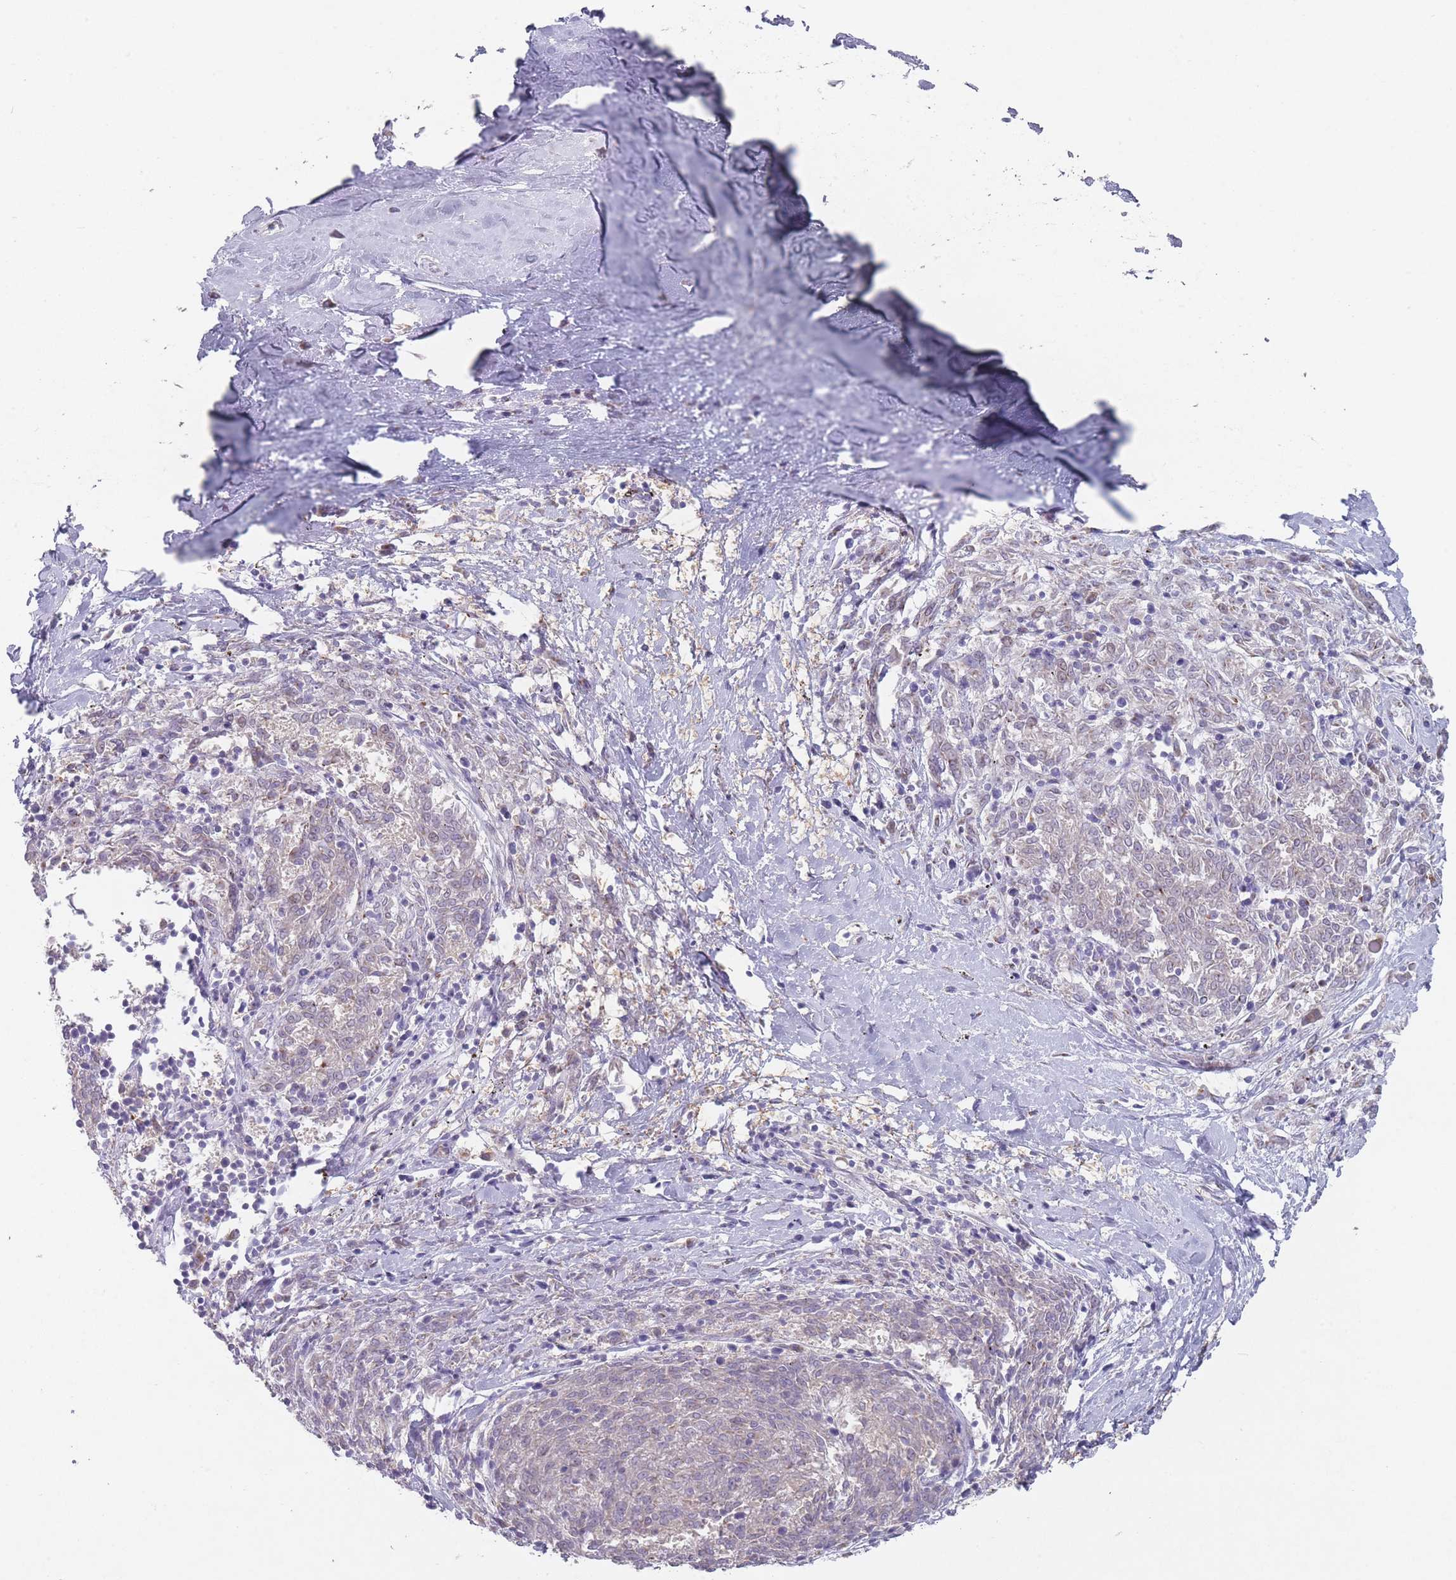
{"staining": {"intensity": "negative", "quantity": "none", "location": "none"}, "tissue": "melanoma", "cell_type": "Tumor cells", "image_type": "cancer", "snomed": [{"axis": "morphology", "description": "Malignant melanoma, NOS"}, {"axis": "topography", "description": "Skin"}], "caption": "Tumor cells are negative for protein expression in human malignant melanoma.", "gene": "MAN1B1", "patient": {"sex": "female", "age": 72}}